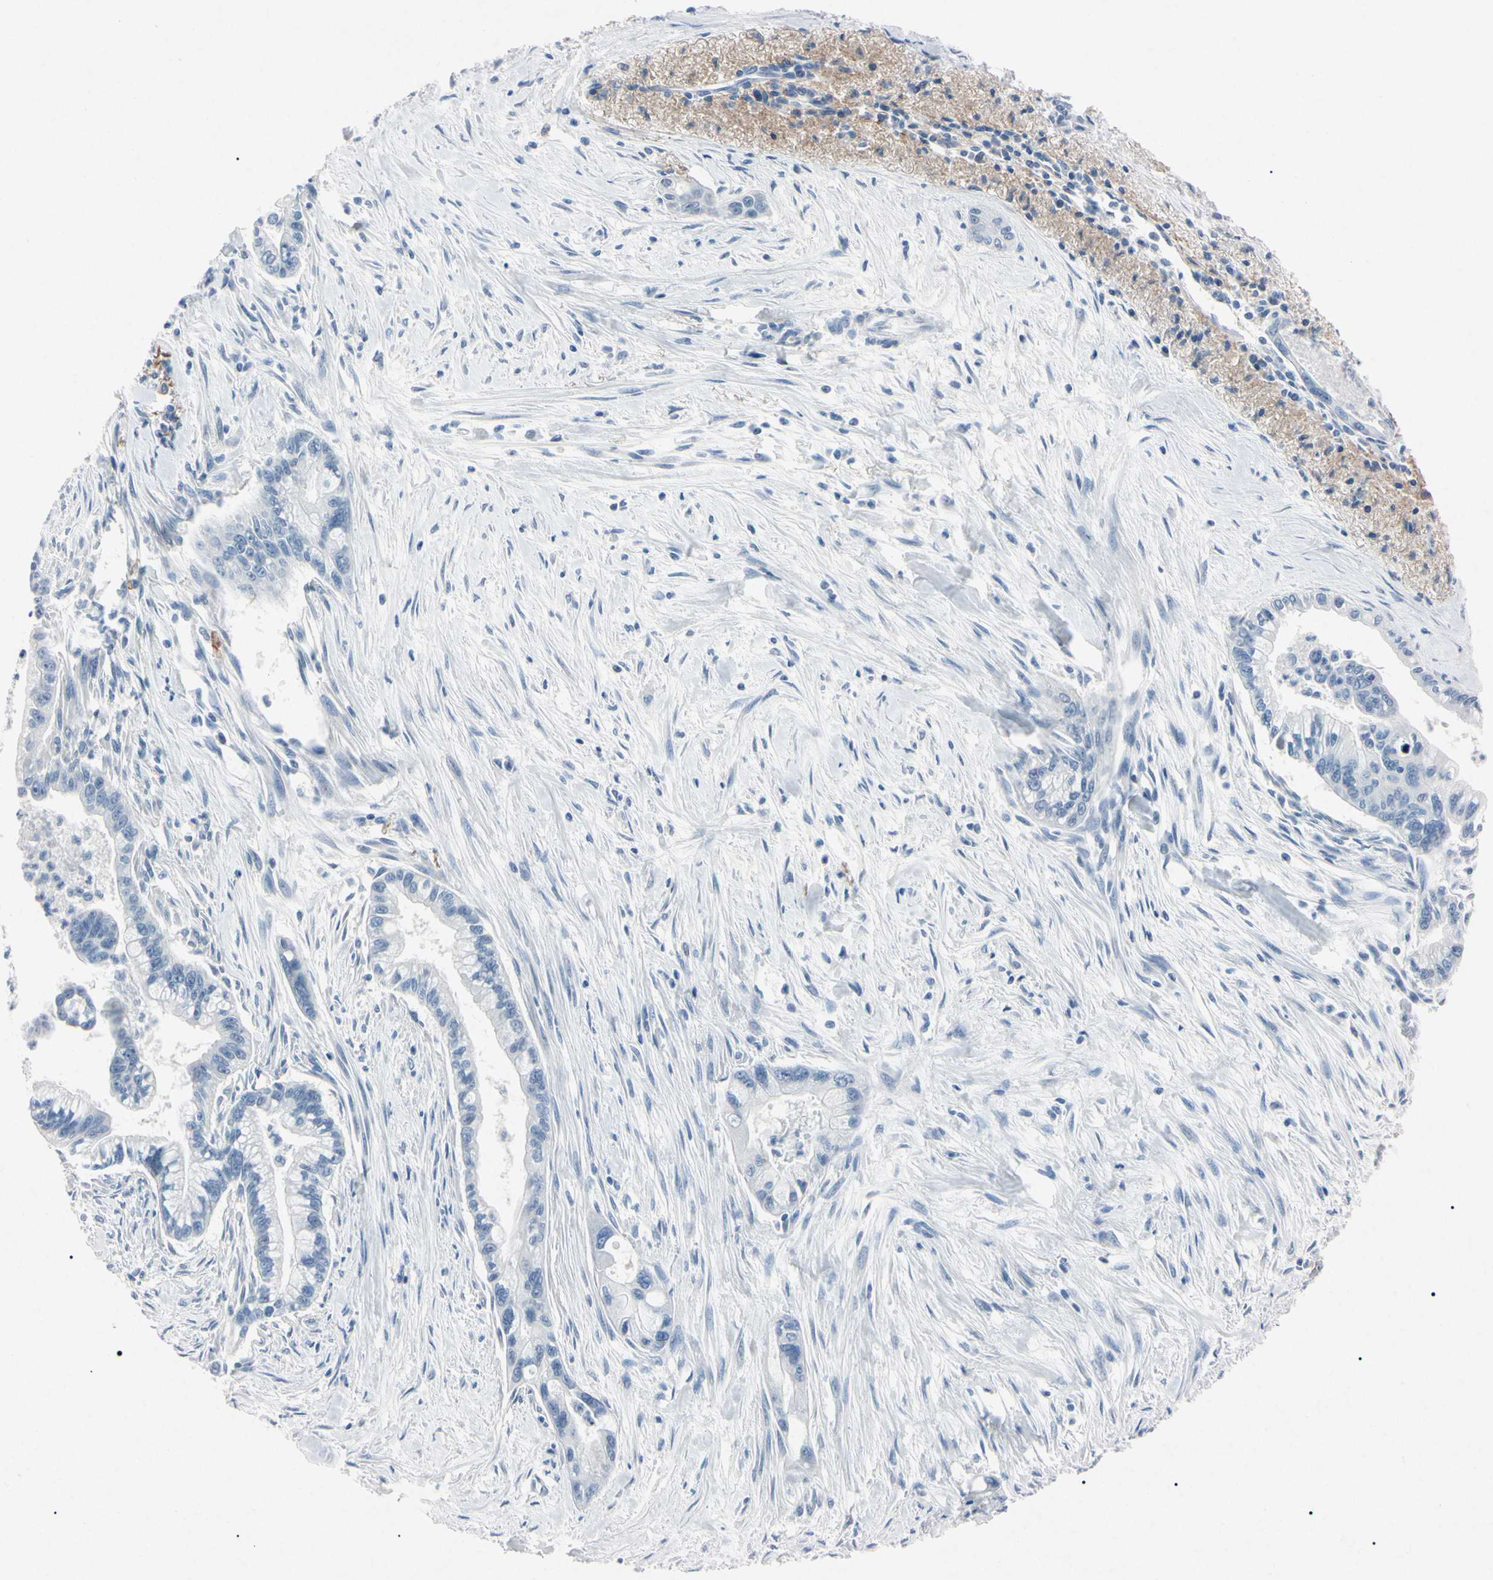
{"staining": {"intensity": "negative", "quantity": "none", "location": "none"}, "tissue": "pancreatic cancer", "cell_type": "Tumor cells", "image_type": "cancer", "snomed": [{"axis": "morphology", "description": "Adenocarcinoma, NOS"}, {"axis": "topography", "description": "Pancreas"}], "caption": "Tumor cells are negative for protein expression in human pancreatic cancer.", "gene": "ELN", "patient": {"sex": "male", "age": 70}}